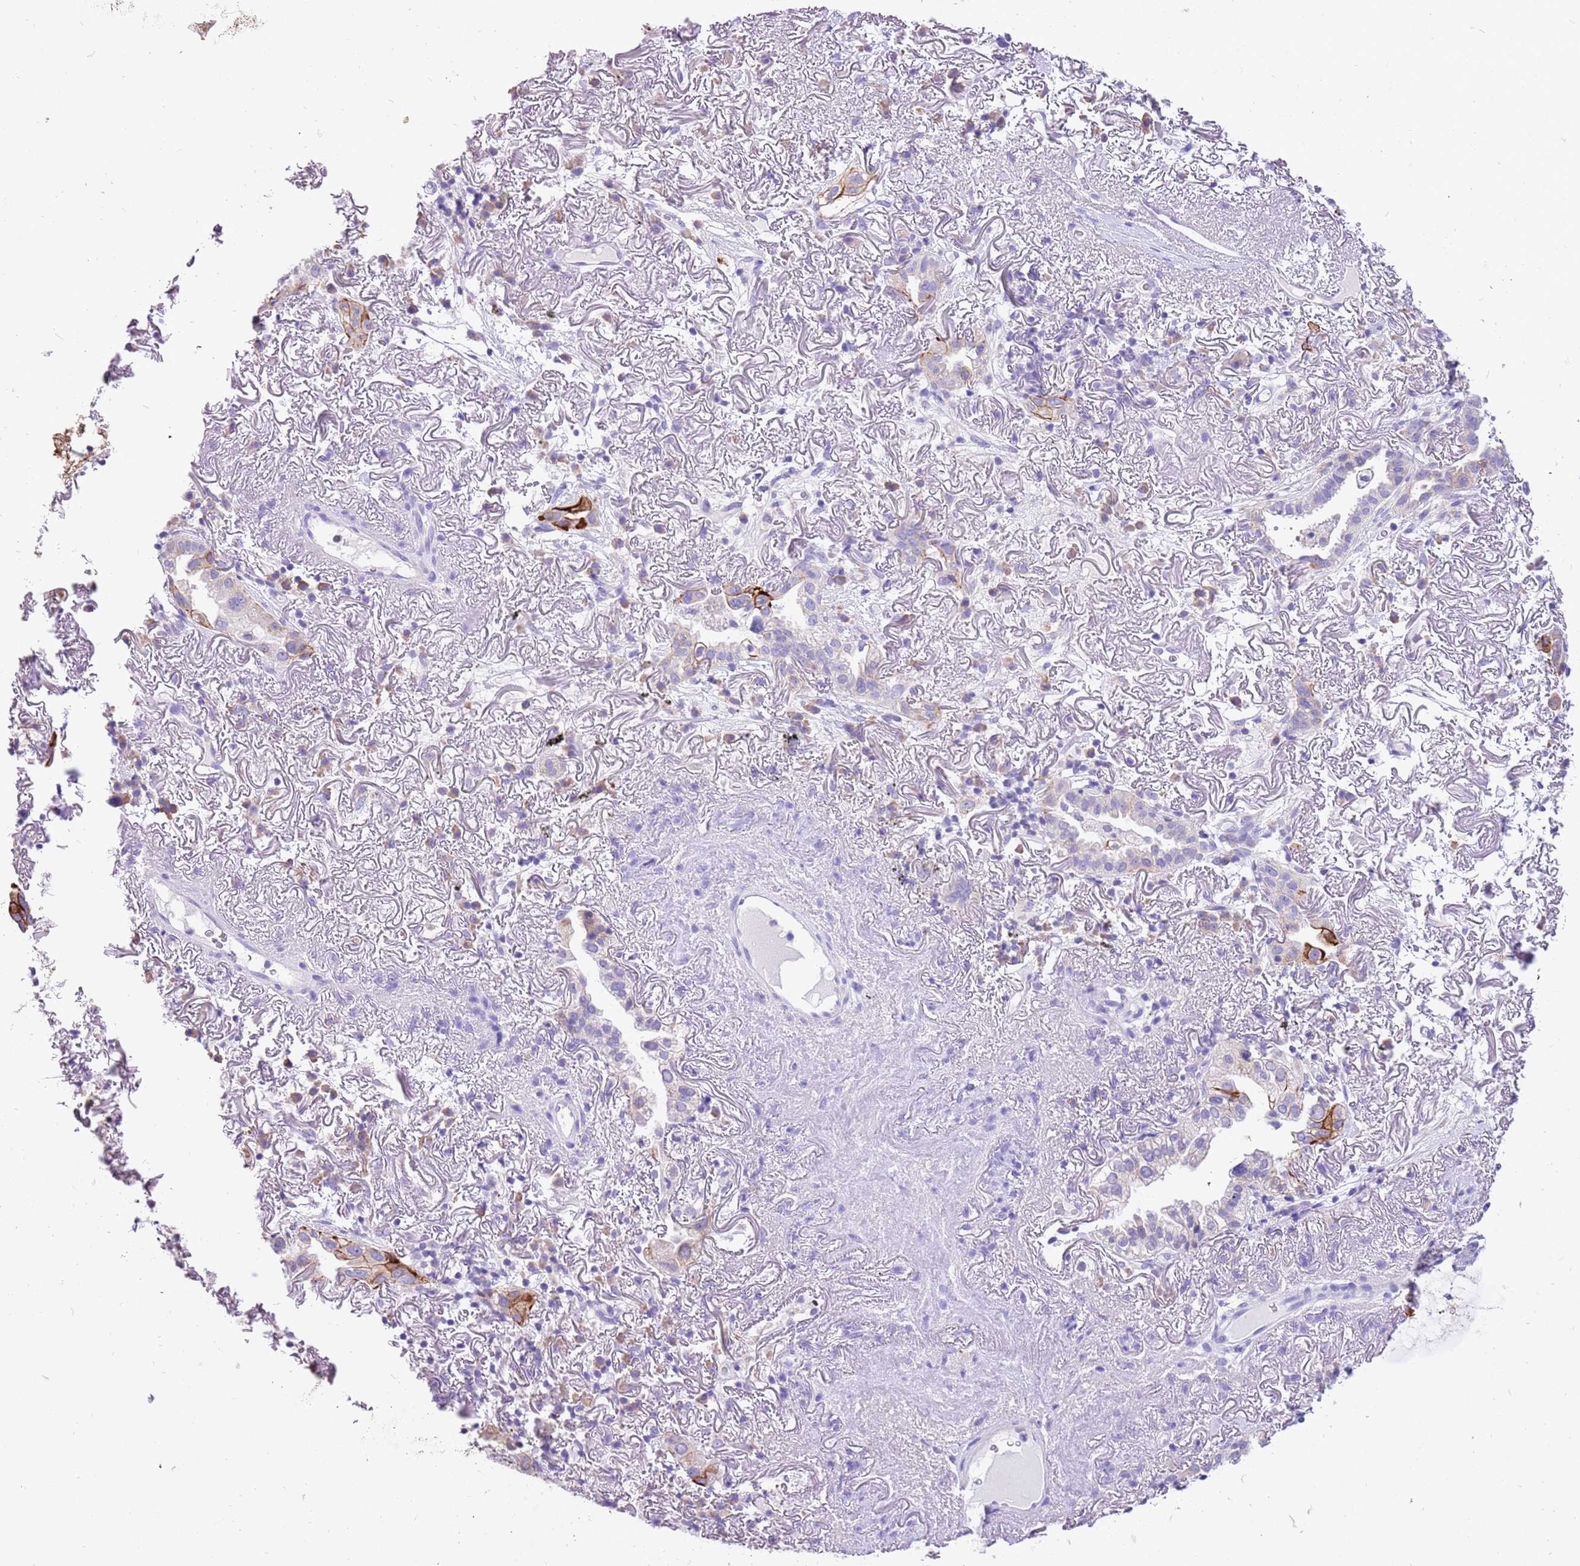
{"staining": {"intensity": "strong", "quantity": "<25%", "location": "cytoplasmic/membranous"}, "tissue": "lung cancer", "cell_type": "Tumor cells", "image_type": "cancer", "snomed": [{"axis": "morphology", "description": "Adenocarcinoma, NOS"}, {"axis": "topography", "description": "Lung"}], "caption": "Lung adenocarcinoma was stained to show a protein in brown. There is medium levels of strong cytoplasmic/membranous positivity in about <25% of tumor cells. The staining was performed using DAB, with brown indicating positive protein expression. Nuclei are stained blue with hematoxylin.", "gene": "R3HDM4", "patient": {"sex": "female", "age": 69}}